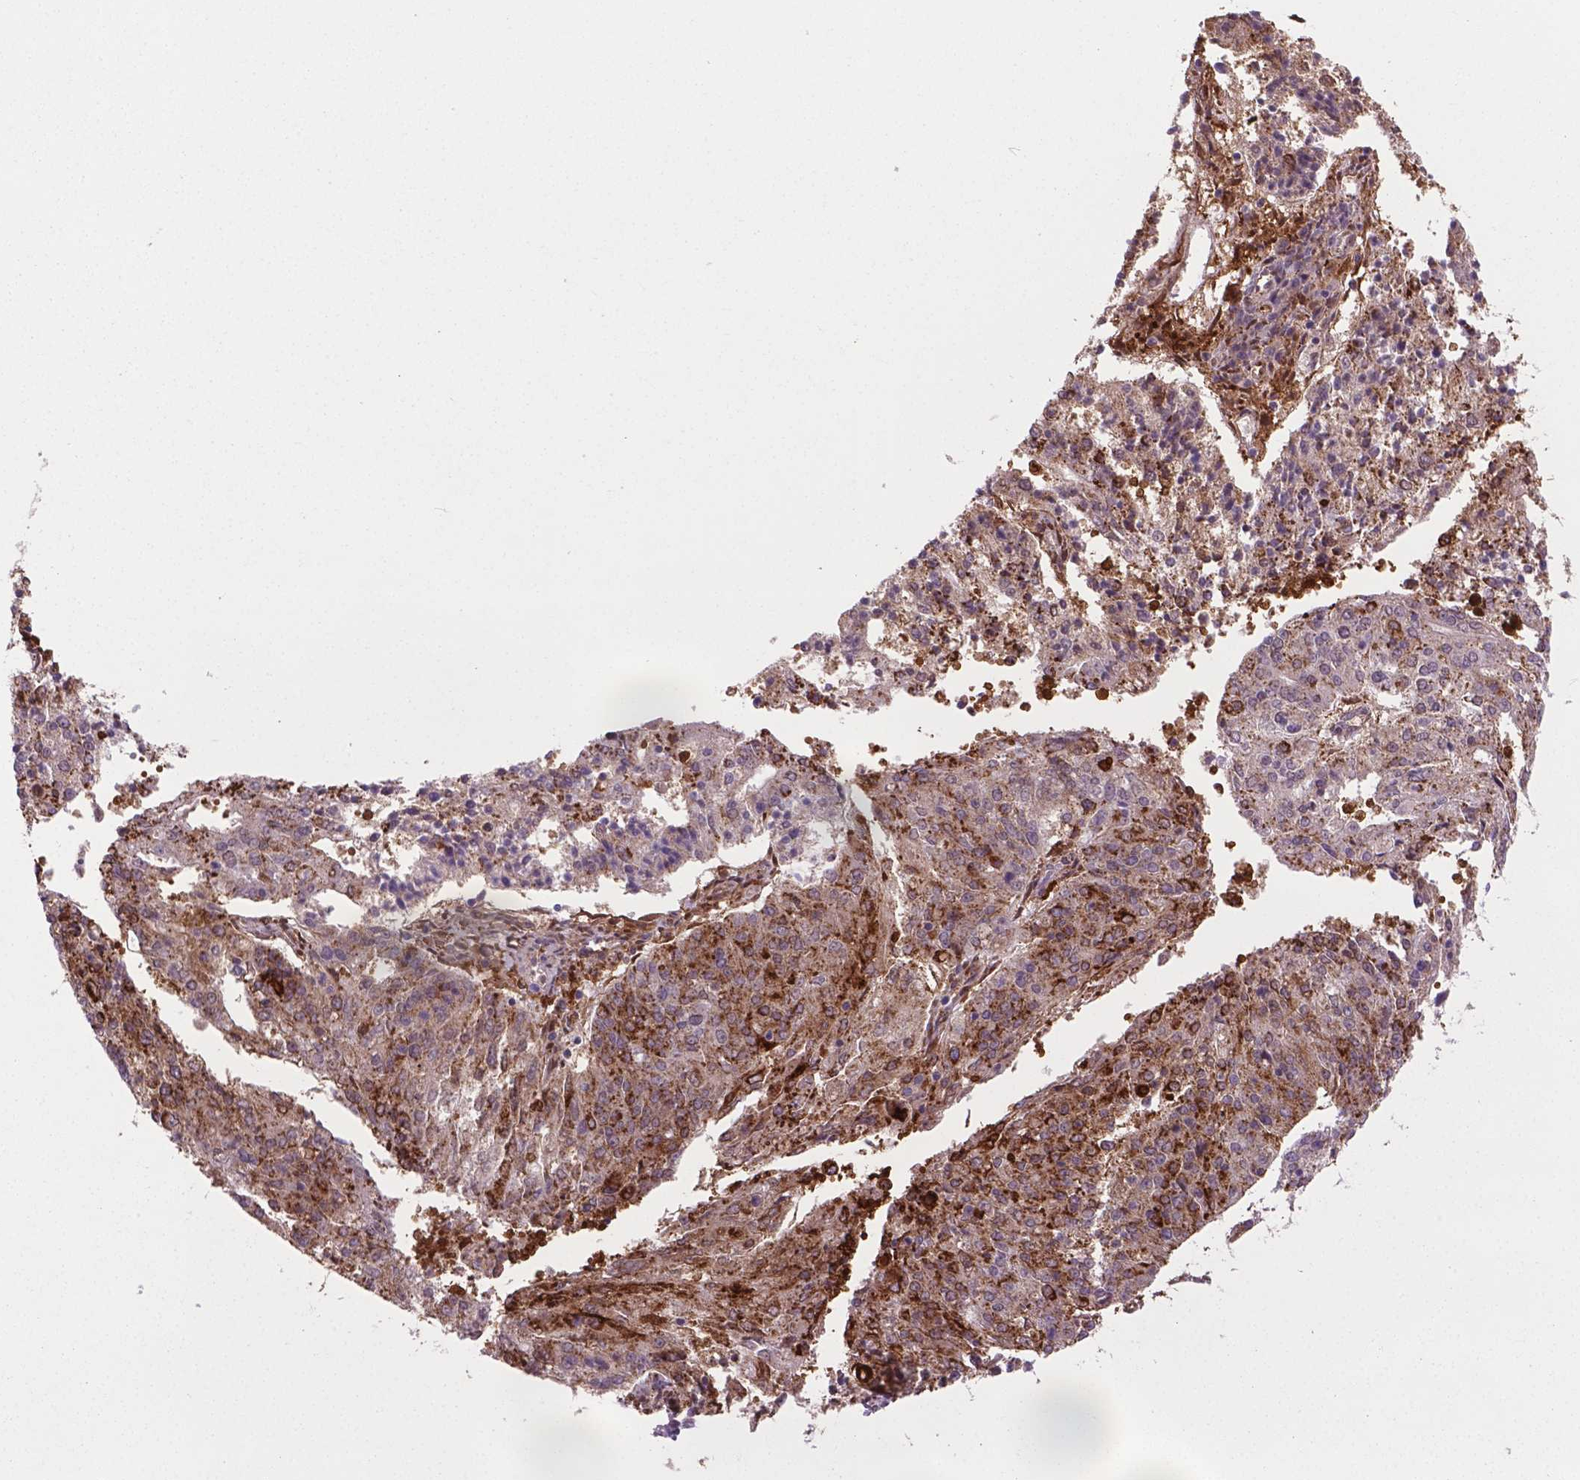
{"staining": {"intensity": "moderate", "quantity": ">75%", "location": "cytoplasmic/membranous,nuclear"}, "tissue": "endometrial cancer", "cell_type": "Tumor cells", "image_type": "cancer", "snomed": [{"axis": "morphology", "description": "Adenocarcinoma, NOS"}, {"axis": "topography", "description": "Endometrium"}], "caption": "Protein staining reveals moderate cytoplasmic/membranous and nuclear positivity in about >75% of tumor cells in endometrial cancer.", "gene": "PLIN3", "patient": {"sex": "female", "age": 82}}